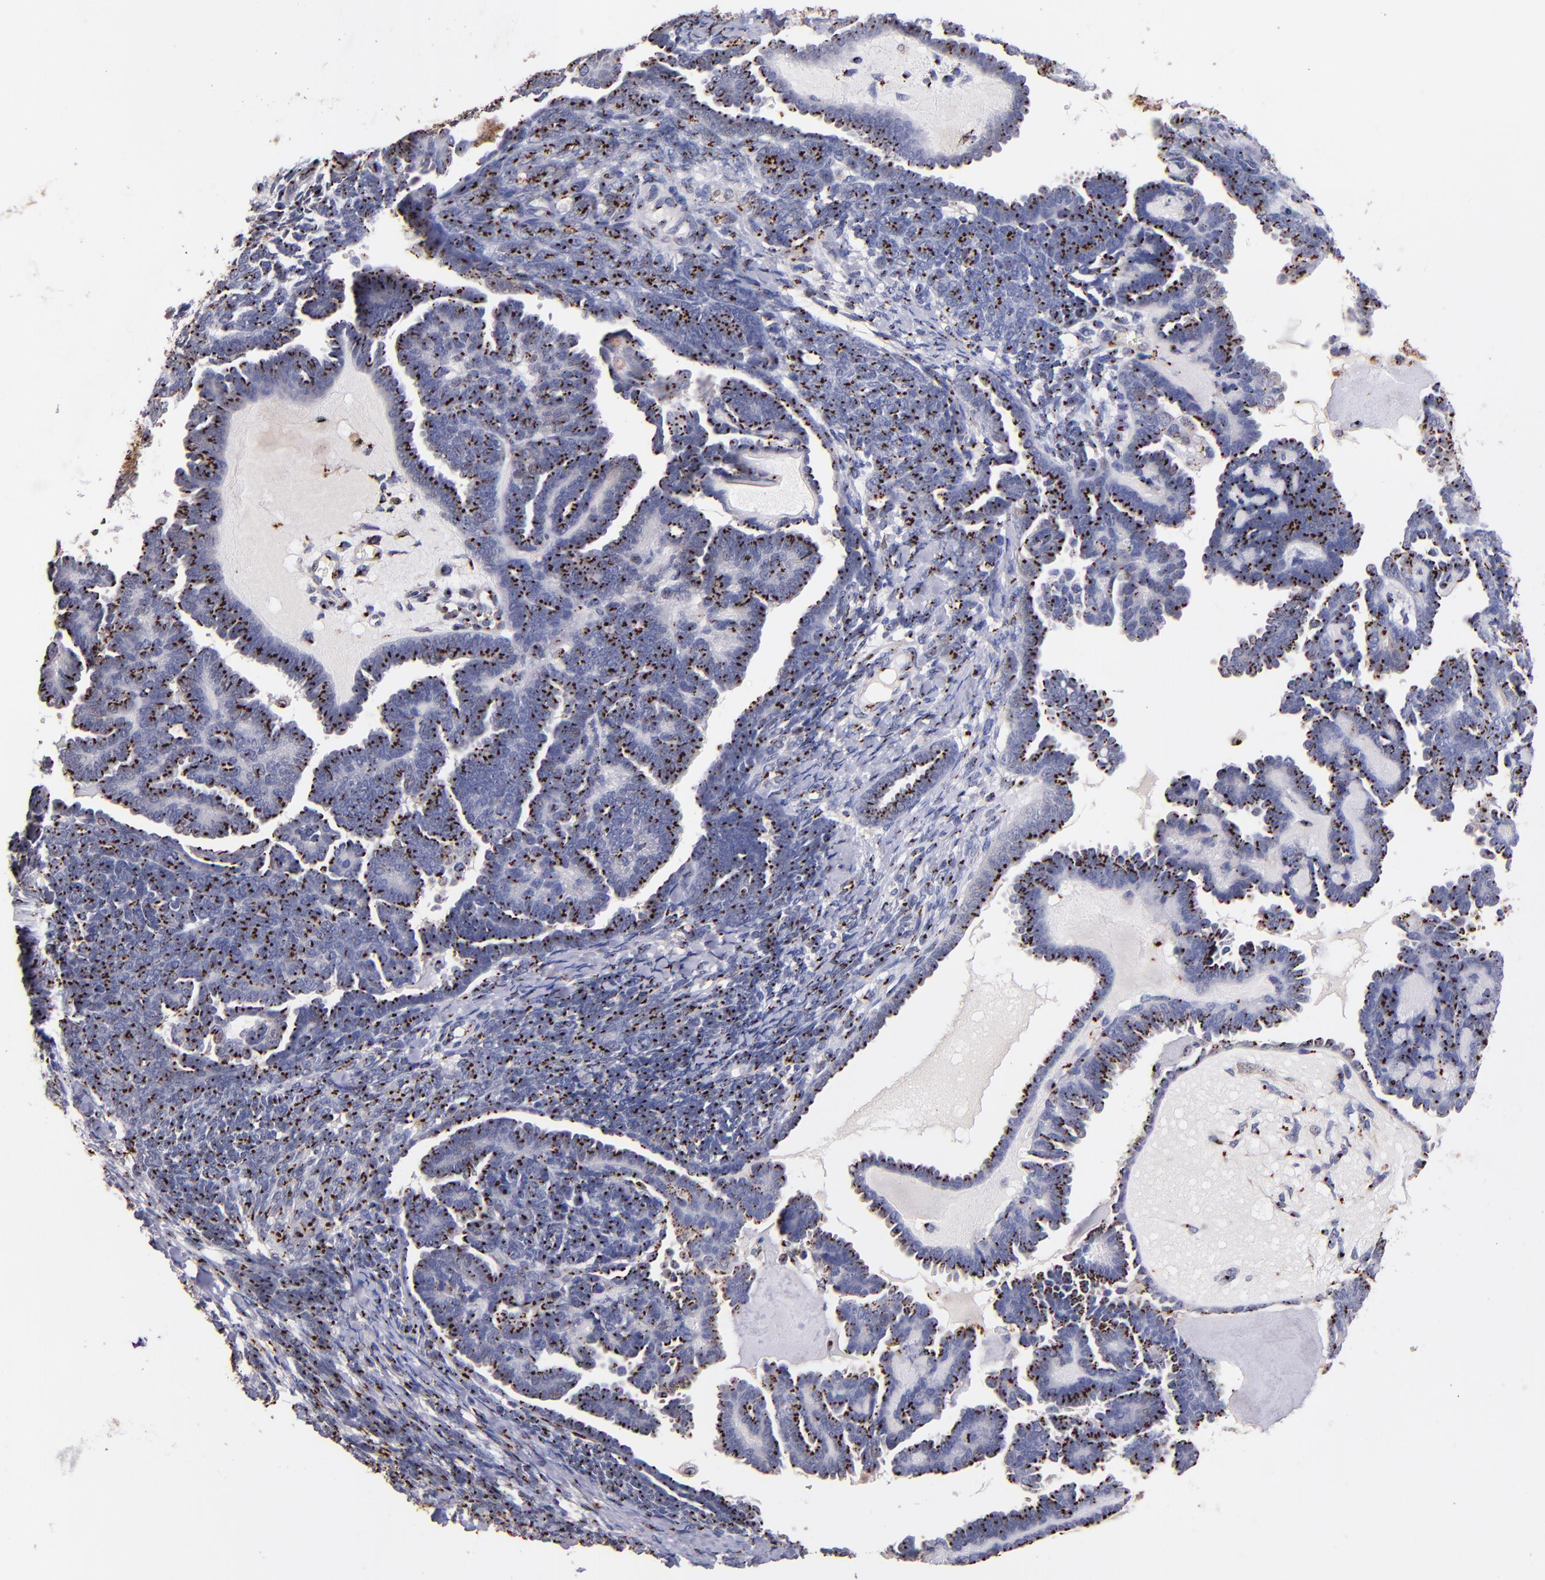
{"staining": {"intensity": "strong", "quantity": ">75%", "location": "cytoplasmic/membranous"}, "tissue": "endometrial cancer", "cell_type": "Tumor cells", "image_type": "cancer", "snomed": [{"axis": "morphology", "description": "Neoplasm, malignant, NOS"}, {"axis": "topography", "description": "Endometrium"}], "caption": "This is a histology image of IHC staining of endometrial cancer (neoplasm (malignant)), which shows strong staining in the cytoplasmic/membranous of tumor cells.", "gene": "GOLIM4", "patient": {"sex": "female", "age": 74}}